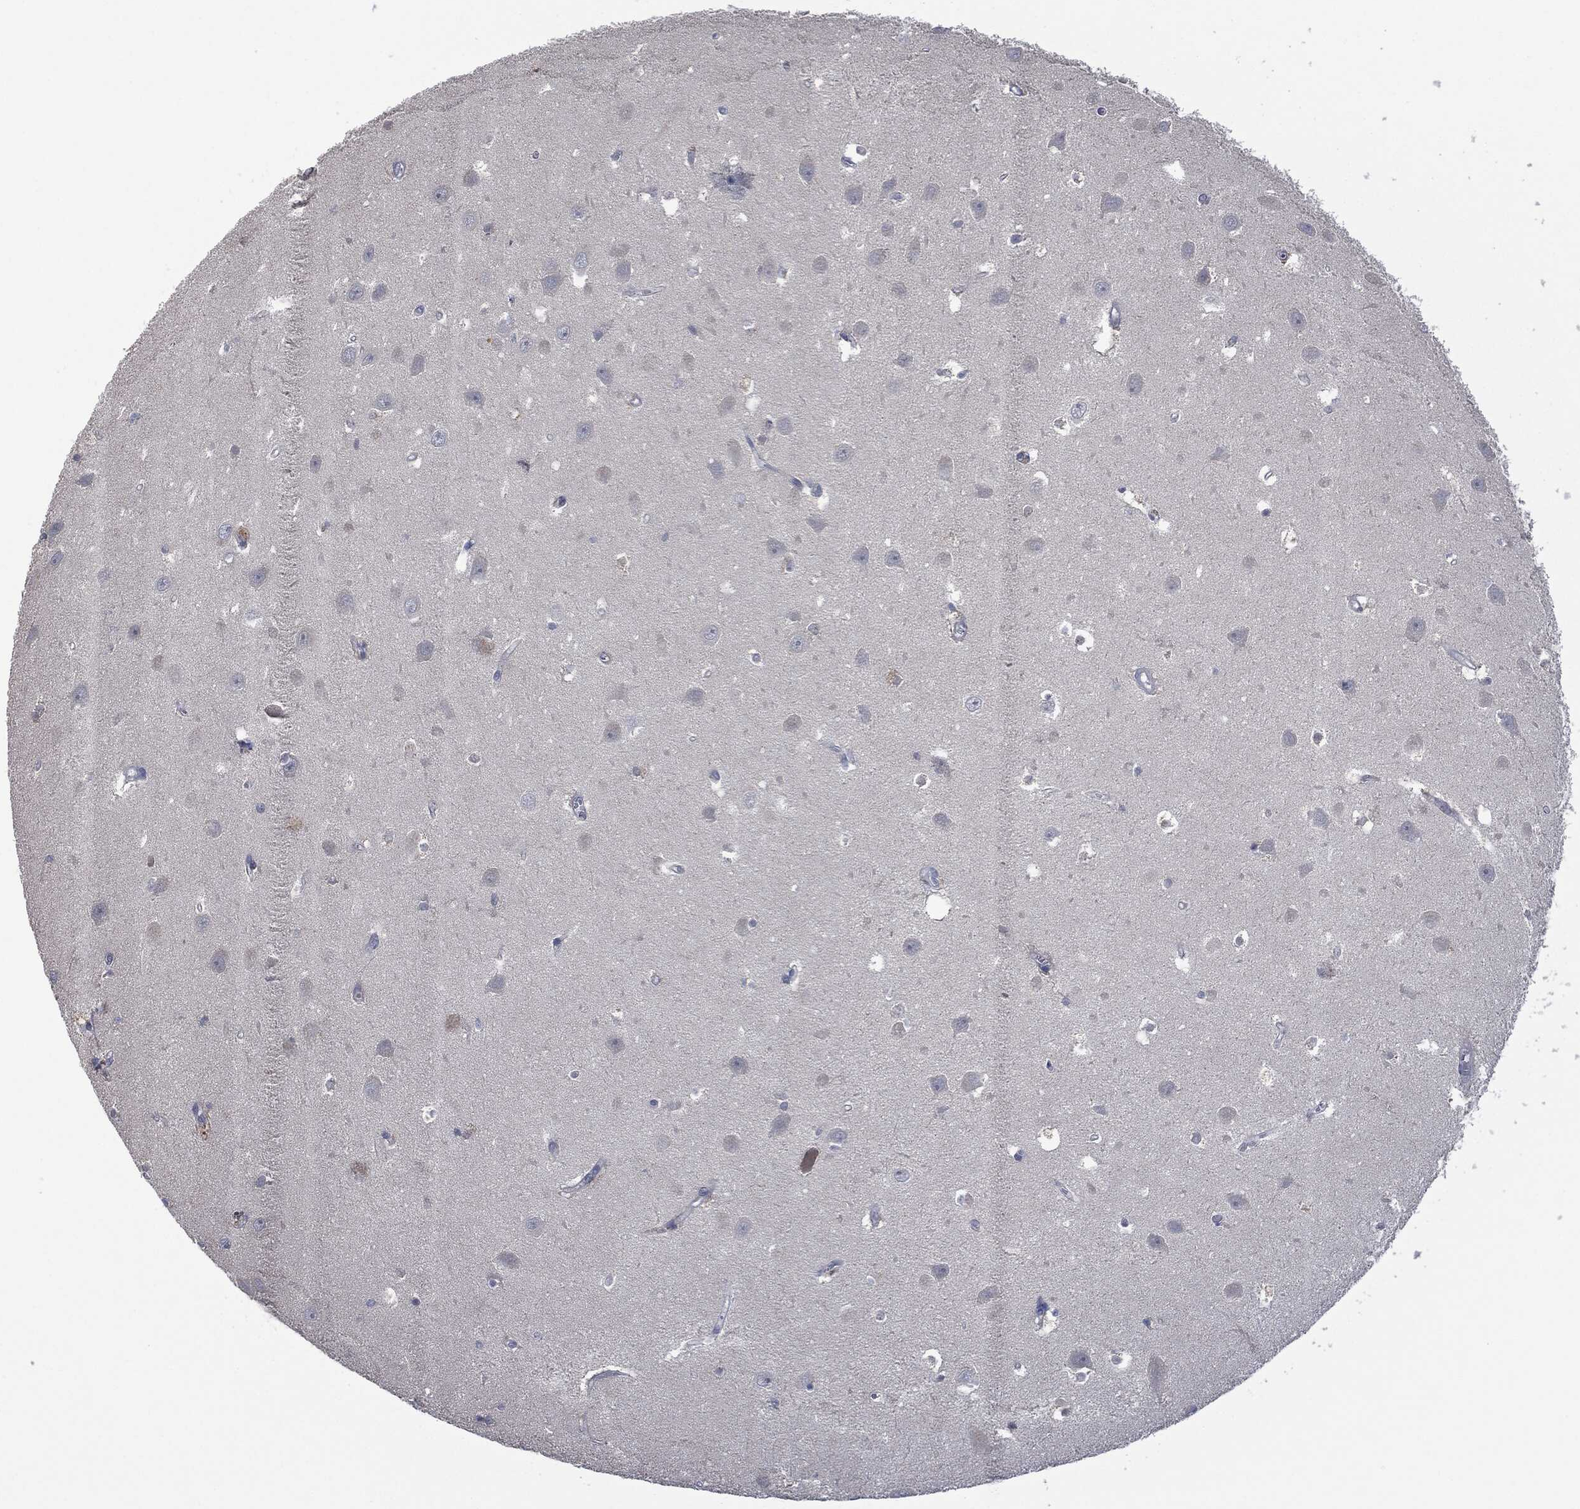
{"staining": {"intensity": "negative", "quantity": "none", "location": "none"}, "tissue": "hippocampus", "cell_type": "Glial cells", "image_type": "normal", "snomed": [{"axis": "morphology", "description": "Normal tissue, NOS"}, {"axis": "topography", "description": "Hippocampus"}], "caption": "Immunohistochemical staining of benign hippocampus reveals no significant staining in glial cells. (Brightfield microscopy of DAB immunohistochemistry (IHC) at high magnification).", "gene": "IL1RN", "patient": {"sex": "female", "age": 64}}